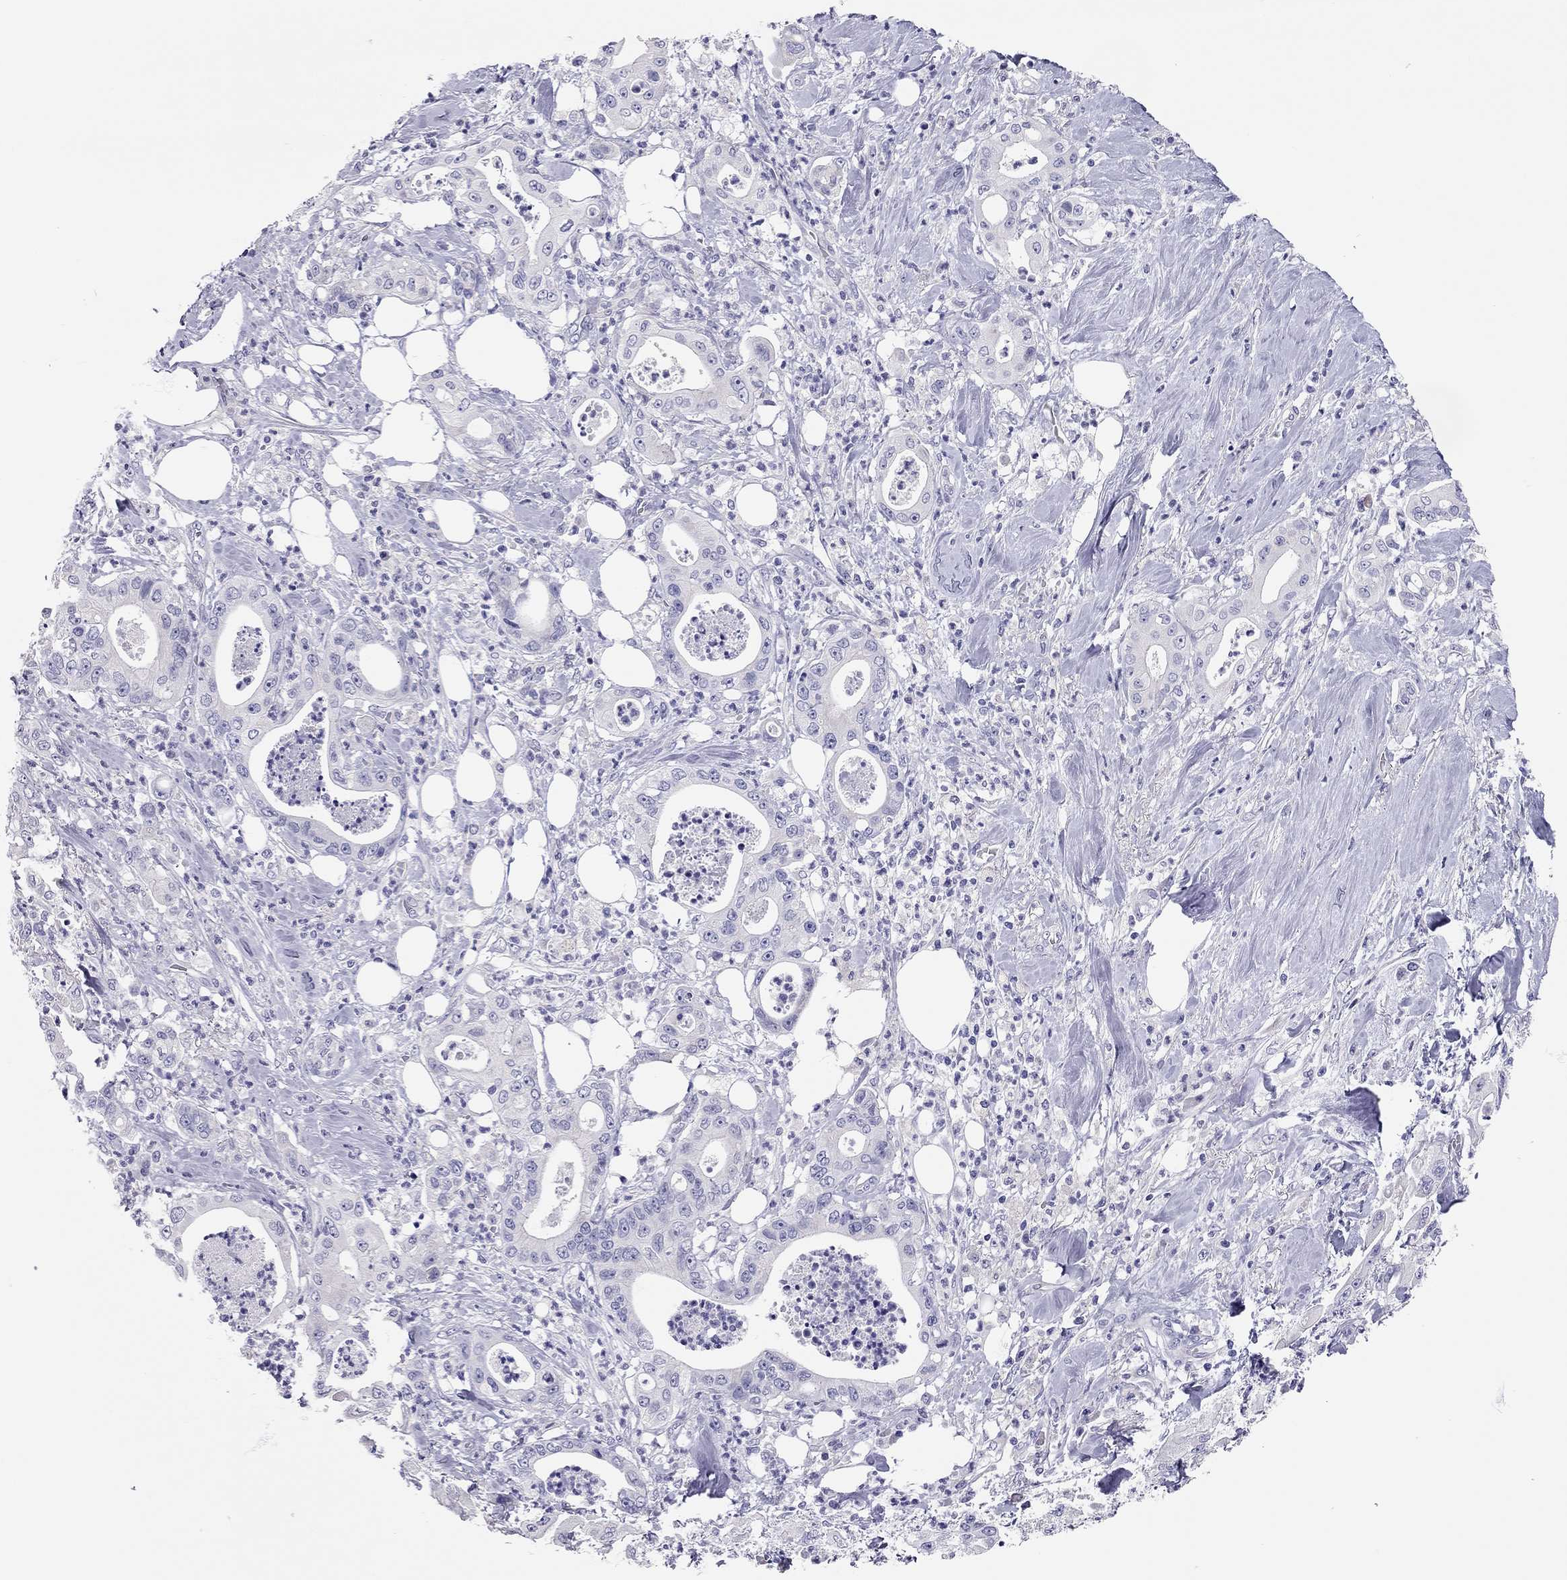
{"staining": {"intensity": "negative", "quantity": "none", "location": "none"}, "tissue": "pancreatic cancer", "cell_type": "Tumor cells", "image_type": "cancer", "snomed": [{"axis": "morphology", "description": "Adenocarcinoma, NOS"}, {"axis": "topography", "description": "Pancreas"}], "caption": "The histopathology image shows no significant positivity in tumor cells of adenocarcinoma (pancreatic).", "gene": "SCARB1", "patient": {"sex": "male", "age": 71}}